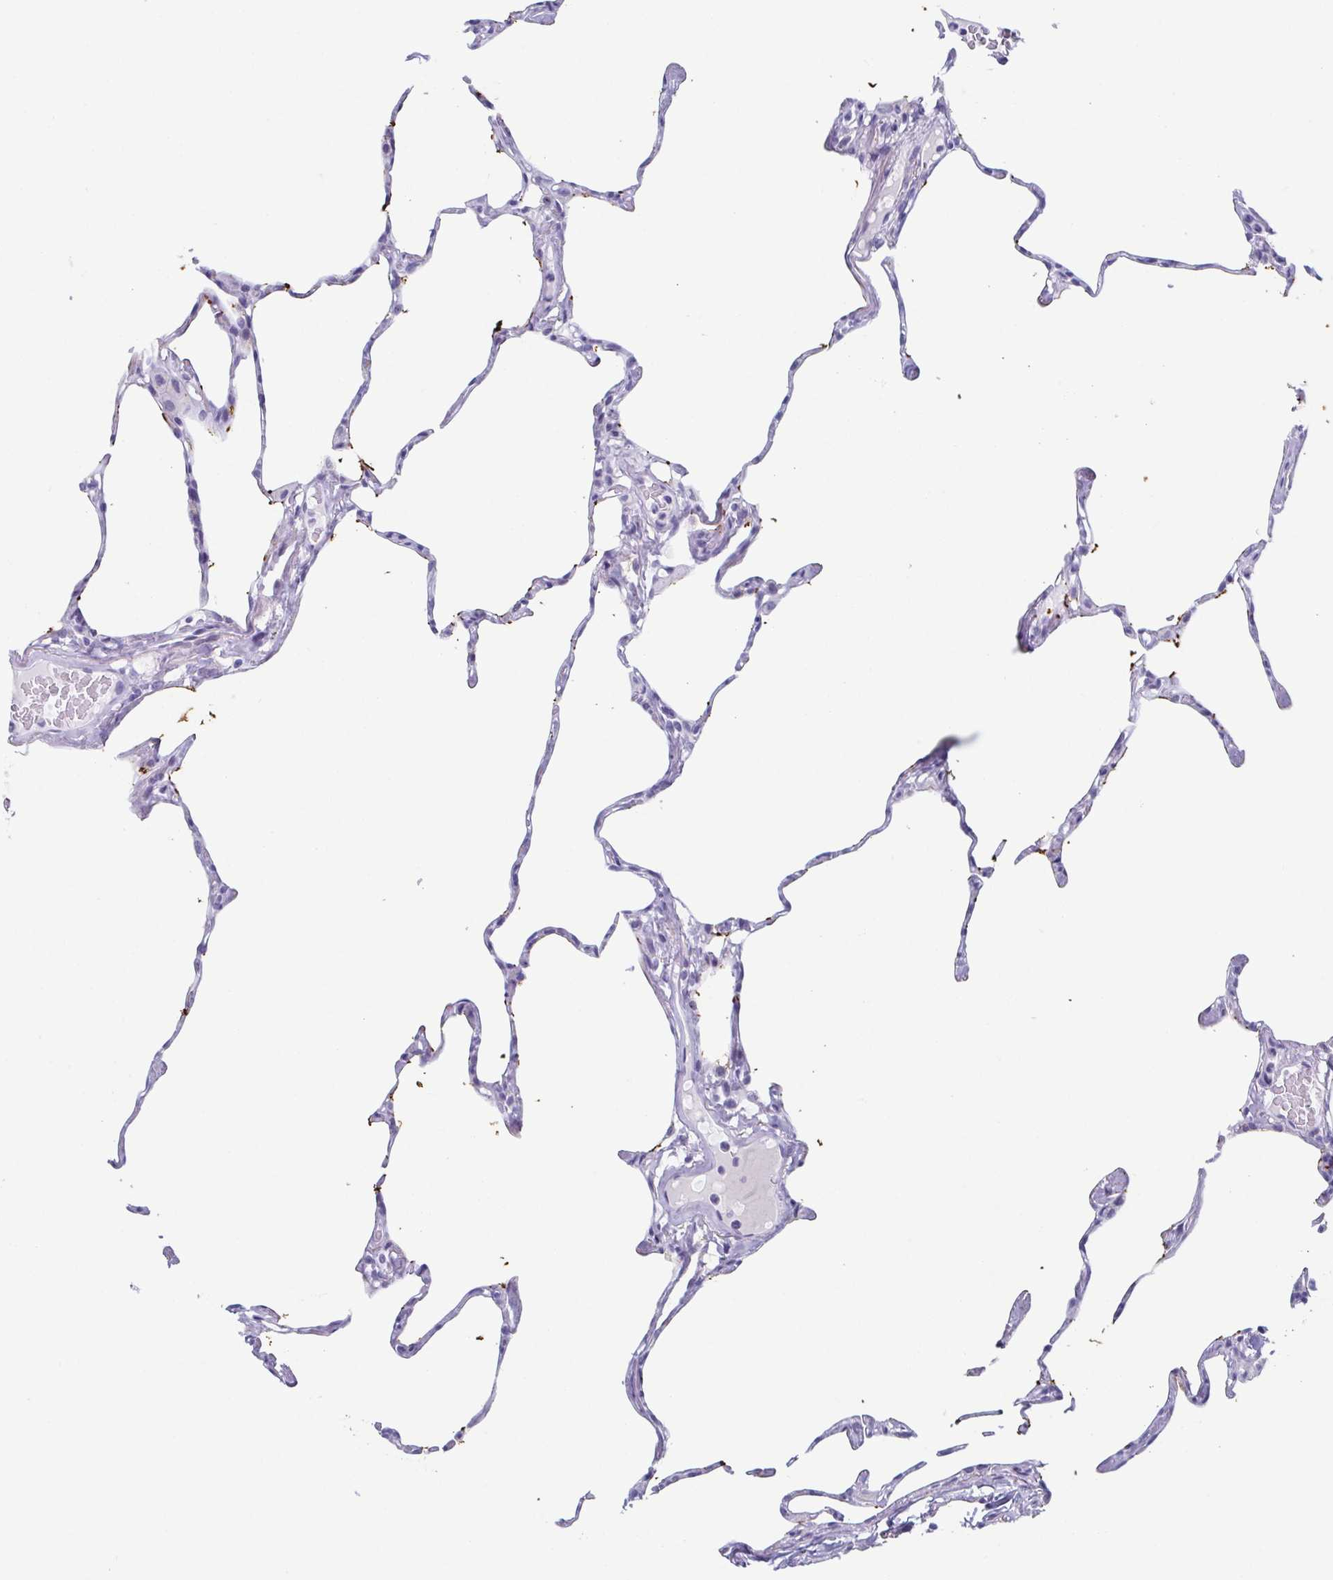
{"staining": {"intensity": "moderate", "quantity": "<25%", "location": "cytoplasmic/membranous"}, "tissue": "lung", "cell_type": "Alveolar cells", "image_type": "normal", "snomed": [{"axis": "morphology", "description": "Normal tissue, NOS"}, {"axis": "topography", "description": "Lung"}], "caption": "Immunohistochemical staining of benign lung shows <25% levels of moderate cytoplasmic/membranous protein positivity in approximately <25% of alveolar cells. The protein of interest is stained brown, and the nuclei are stained in blue (DAB IHC with brightfield microscopy, high magnification).", "gene": "ZFP64", "patient": {"sex": "male", "age": 65}}